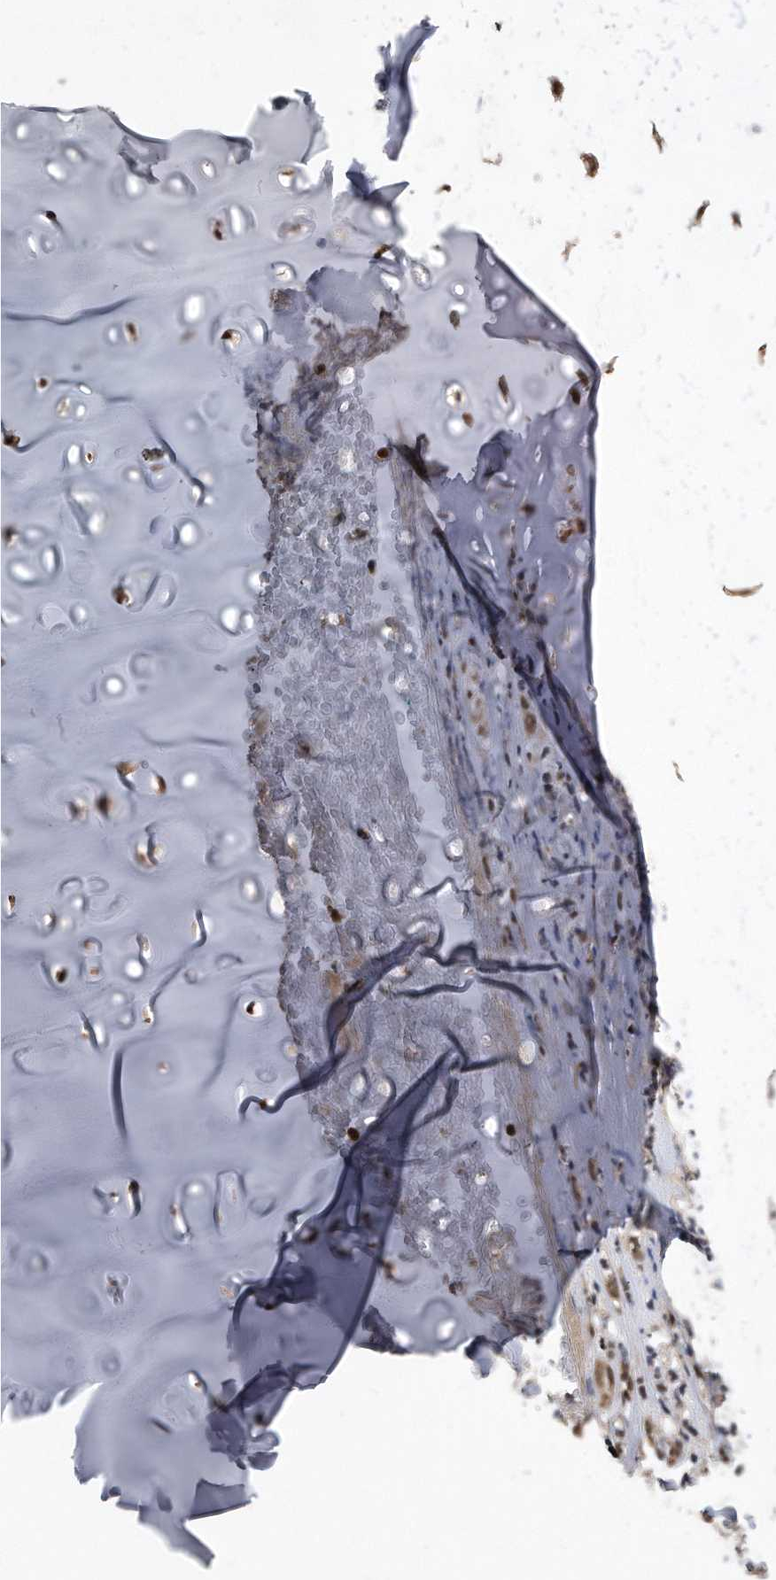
{"staining": {"intensity": "moderate", "quantity": ">75%", "location": "cytoplasmic/membranous,nuclear"}, "tissue": "adipose tissue", "cell_type": "Adipocytes", "image_type": "normal", "snomed": [{"axis": "morphology", "description": "Normal tissue, NOS"}, {"axis": "morphology", "description": "Basal cell carcinoma"}, {"axis": "topography", "description": "Cartilage tissue"}, {"axis": "topography", "description": "Nasopharynx"}, {"axis": "topography", "description": "Oral tissue"}], "caption": "IHC of unremarkable adipose tissue reveals medium levels of moderate cytoplasmic/membranous,nuclear staining in about >75% of adipocytes.", "gene": "DUSP22", "patient": {"sex": "female", "age": 77}}